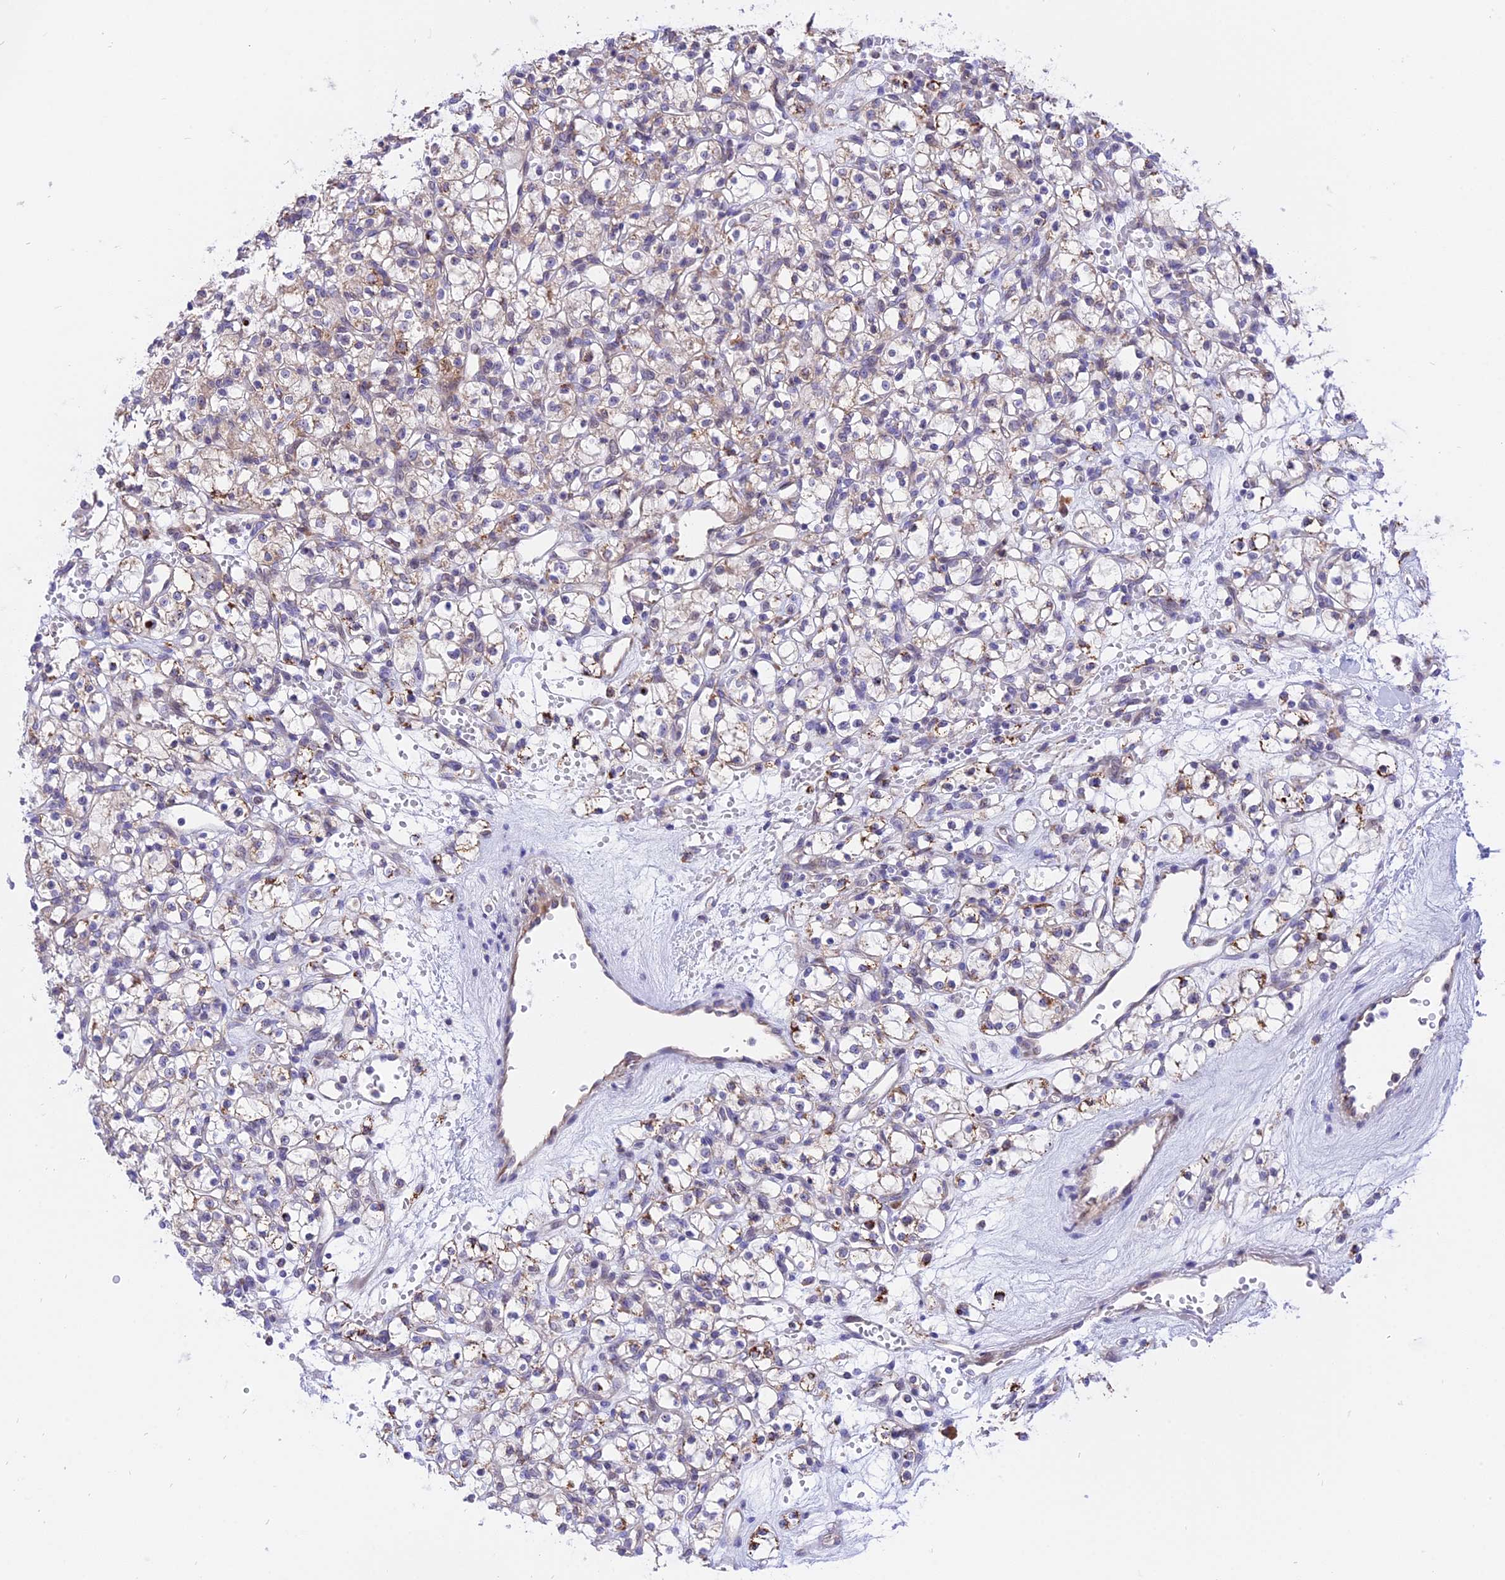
{"staining": {"intensity": "weak", "quantity": "25%-75%", "location": "cytoplasmic/membranous"}, "tissue": "renal cancer", "cell_type": "Tumor cells", "image_type": "cancer", "snomed": [{"axis": "morphology", "description": "Adenocarcinoma, NOS"}, {"axis": "topography", "description": "Kidney"}], "caption": "Adenocarcinoma (renal) tissue demonstrates weak cytoplasmic/membranous expression in about 25%-75% of tumor cells", "gene": "ARMCX6", "patient": {"sex": "female", "age": 59}}